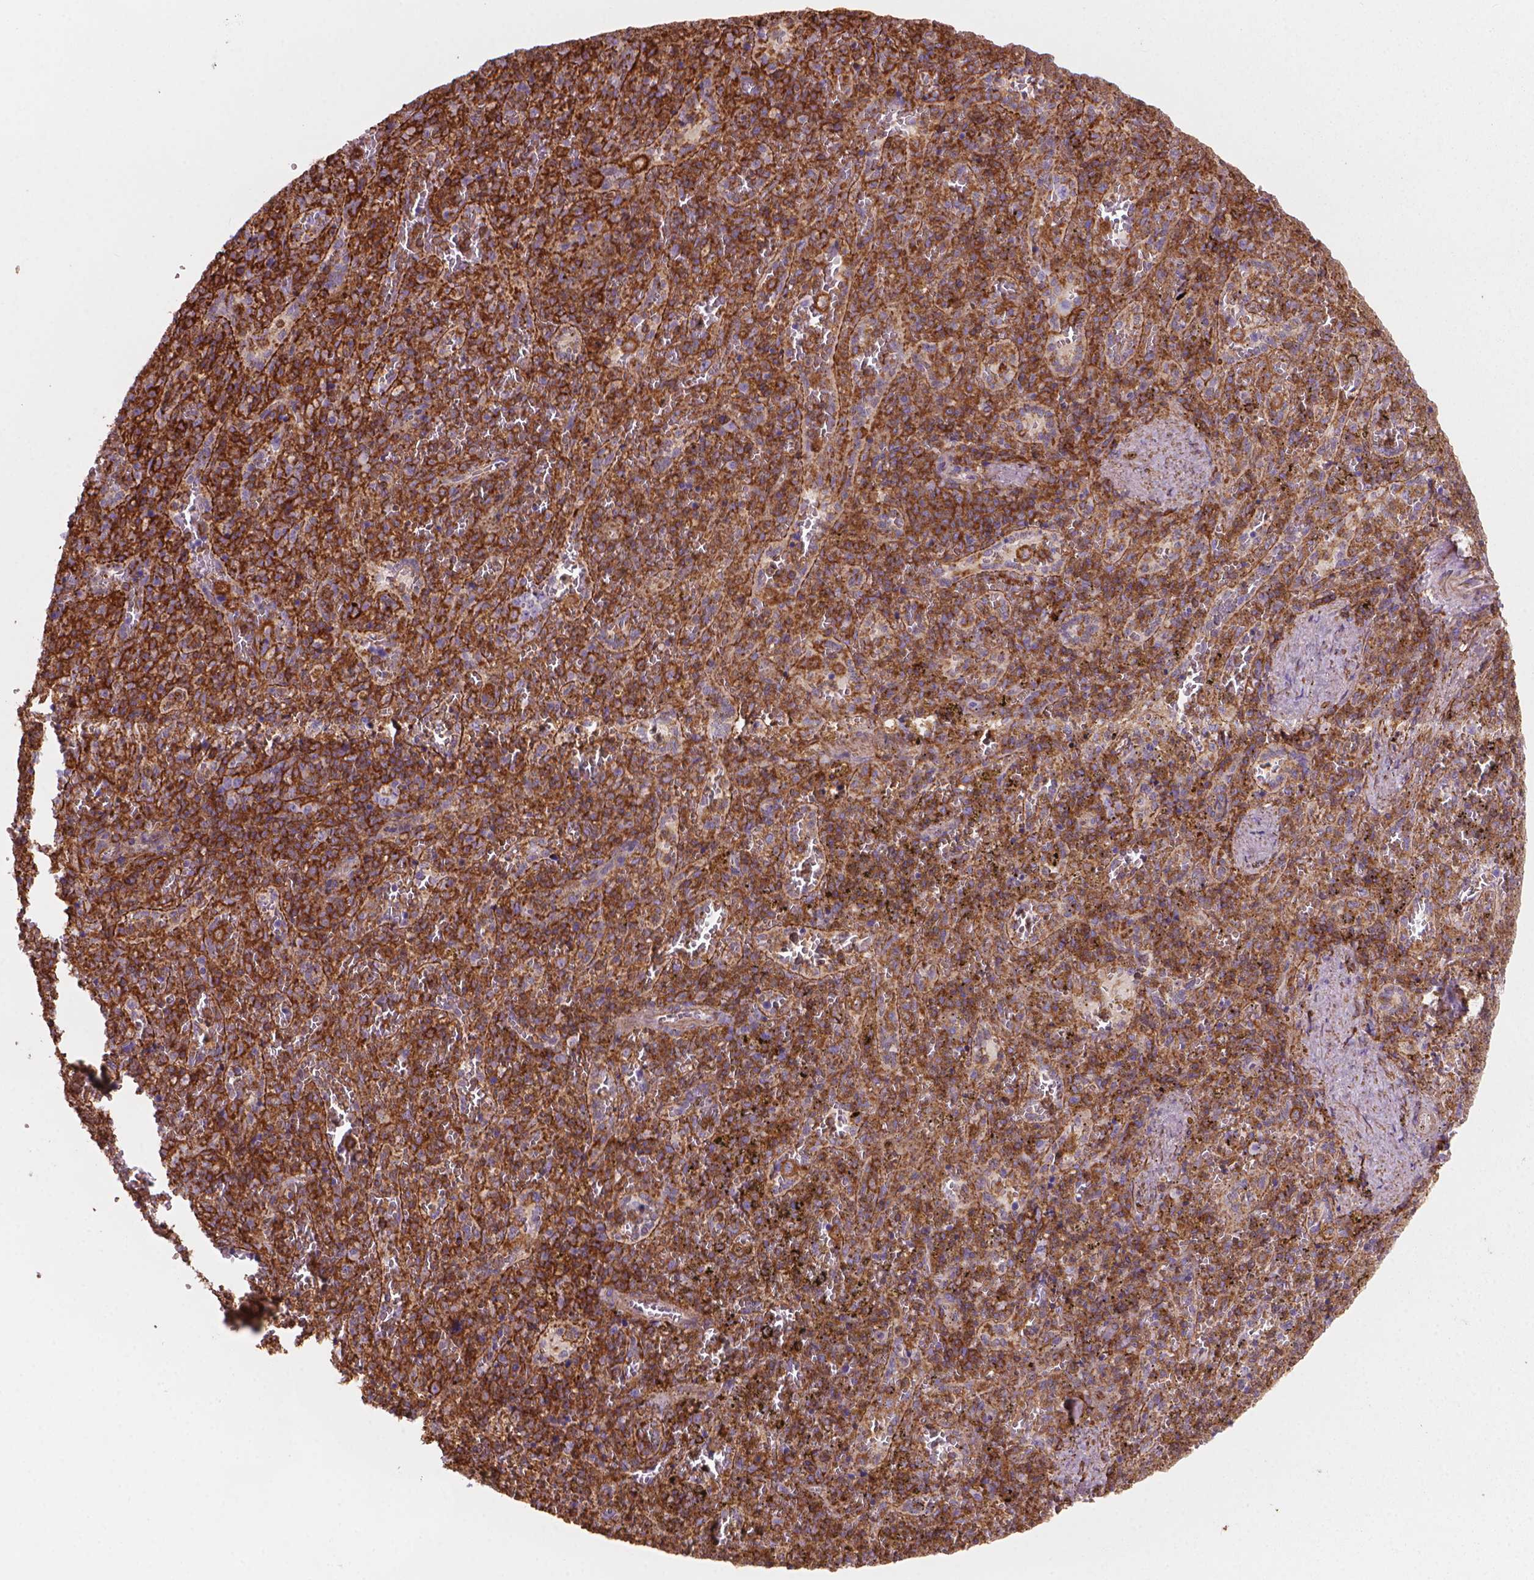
{"staining": {"intensity": "strong", "quantity": "25%-75%", "location": "cytoplasmic/membranous"}, "tissue": "spleen", "cell_type": "Cells in red pulp", "image_type": "normal", "snomed": [{"axis": "morphology", "description": "Normal tissue, NOS"}, {"axis": "topography", "description": "Spleen"}], "caption": "A brown stain labels strong cytoplasmic/membranous positivity of a protein in cells in red pulp of normal spleen. (DAB = brown stain, brightfield microscopy at high magnification).", "gene": "PATJ", "patient": {"sex": "female", "age": 50}}